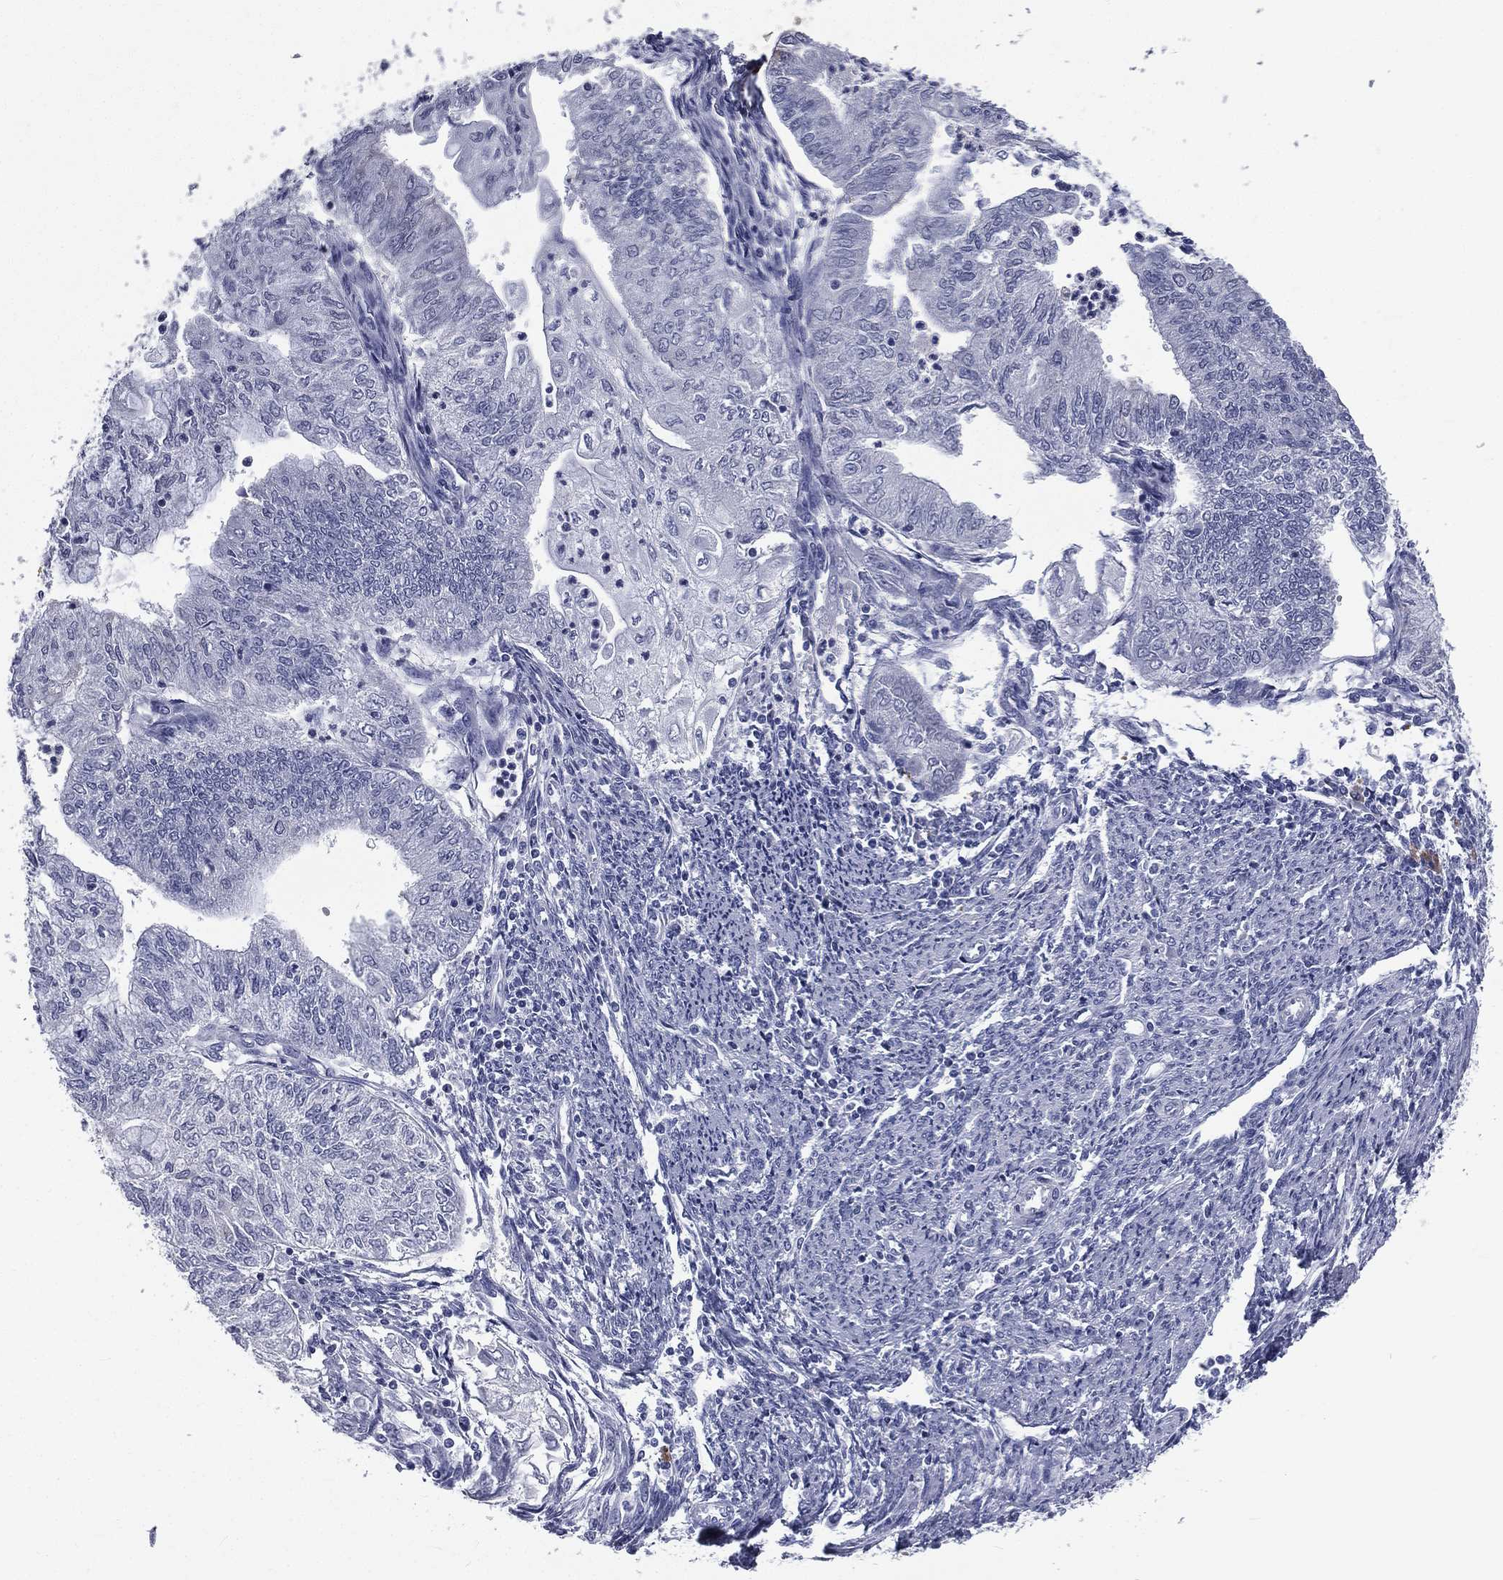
{"staining": {"intensity": "negative", "quantity": "none", "location": "none"}, "tissue": "endometrial cancer", "cell_type": "Tumor cells", "image_type": "cancer", "snomed": [{"axis": "morphology", "description": "Adenocarcinoma, NOS"}, {"axis": "topography", "description": "Endometrium"}], "caption": "DAB (3,3'-diaminobenzidine) immunohistochemical staining of human endometrial adenocarcinoma exhibits no significant staining in tumor cells.", "gene": "IFT27", "patient": {"sex": "female", "age": 59}}